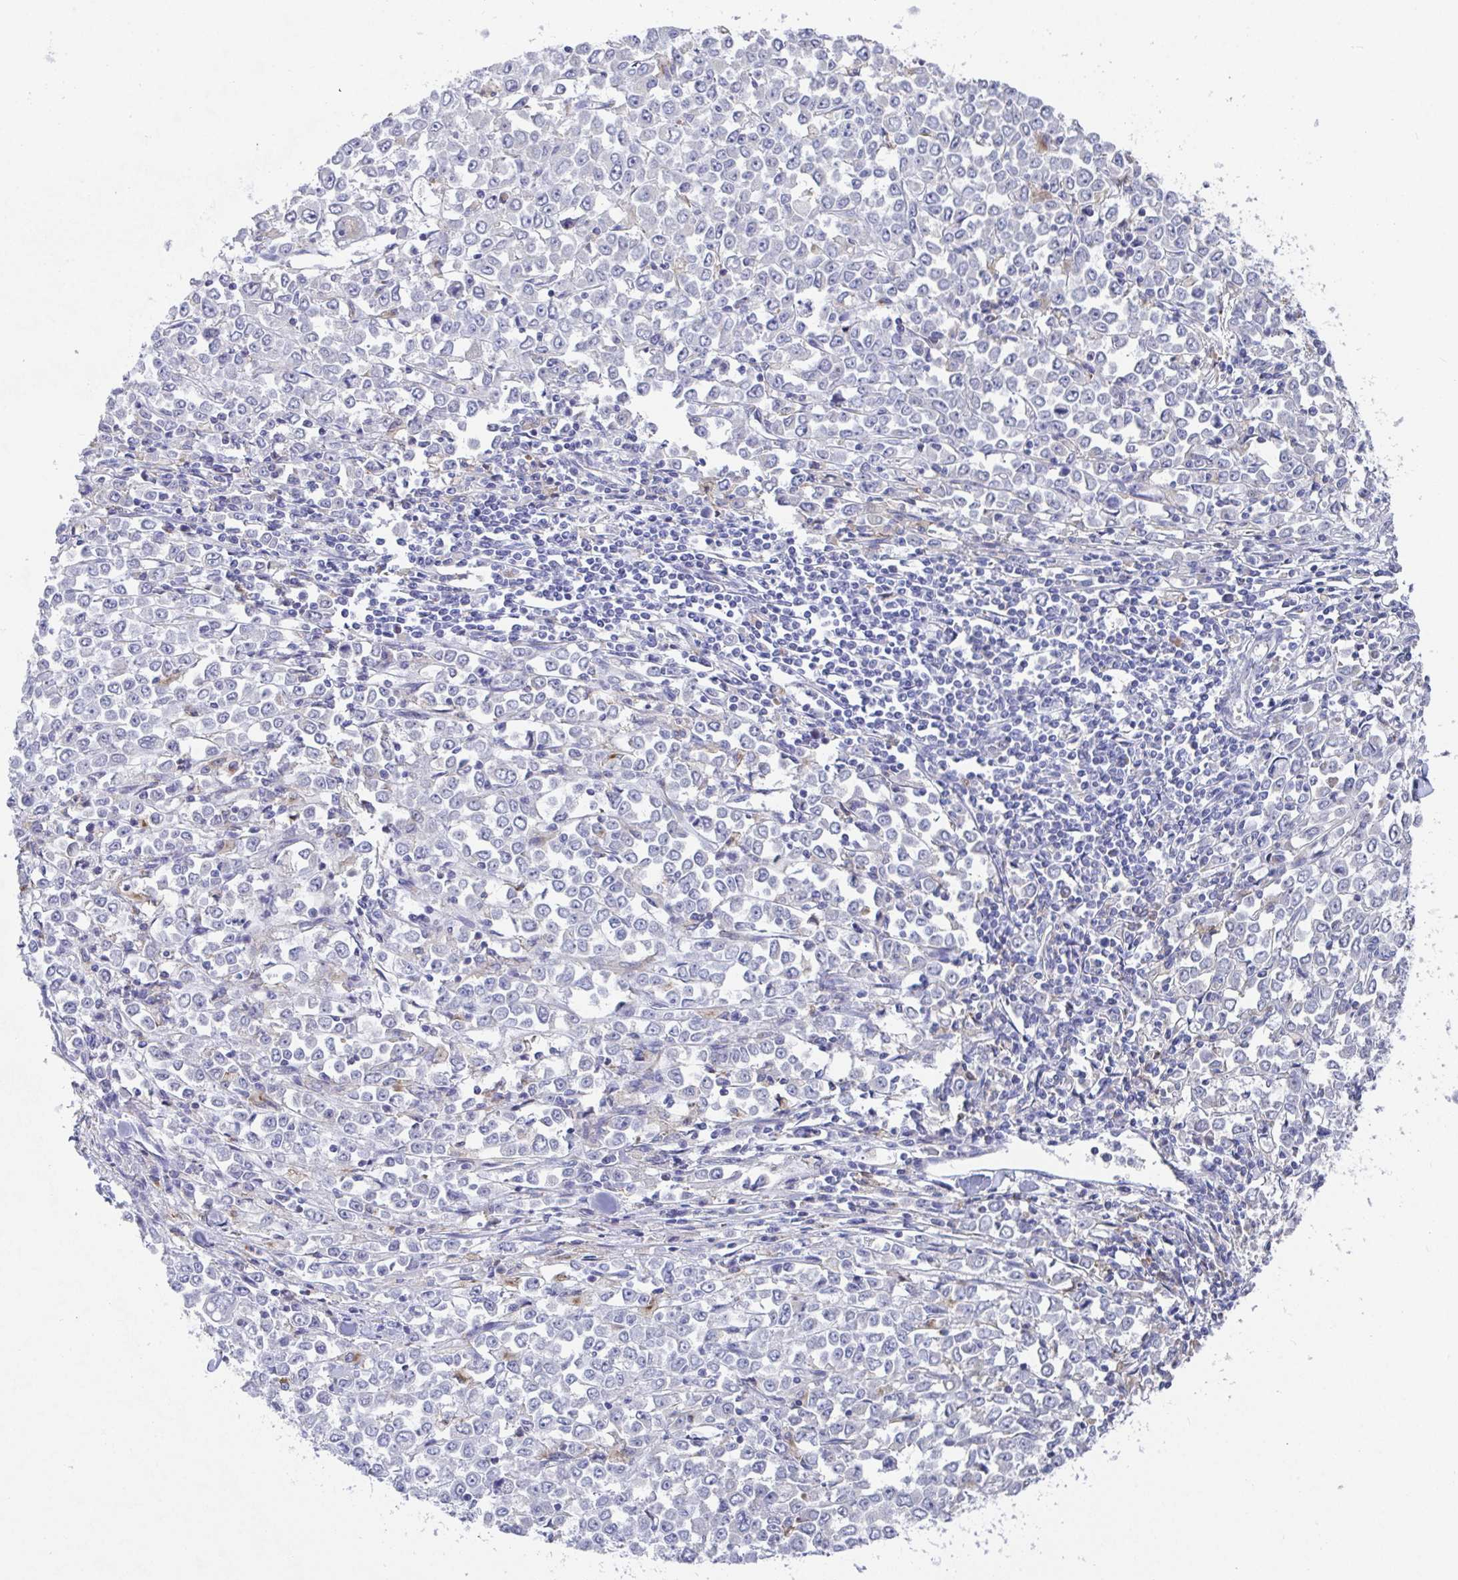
{"staining": {"intensity": "negative", "quantity": "none", "location": "none"}, "tissue": "stomach cancer", "cell_type": "Tumor cells", "image_type": "cancer", "snomed": [{"axis": "morphology", "description": "Adenocarcinoma, NOS"}, {"axis": "topography", "description": "Stomach, upper"}], "caption": "The image reveals no significant positivity in tumor cells of stomach cancer. The staining is performed using DAB (3,3'-diaminobenzidine) brown chromogen with nuclei counter-stained in using hematoxylin.", "gene": "TAS2R39", "patient": {"sex": "male", "age": 70}}